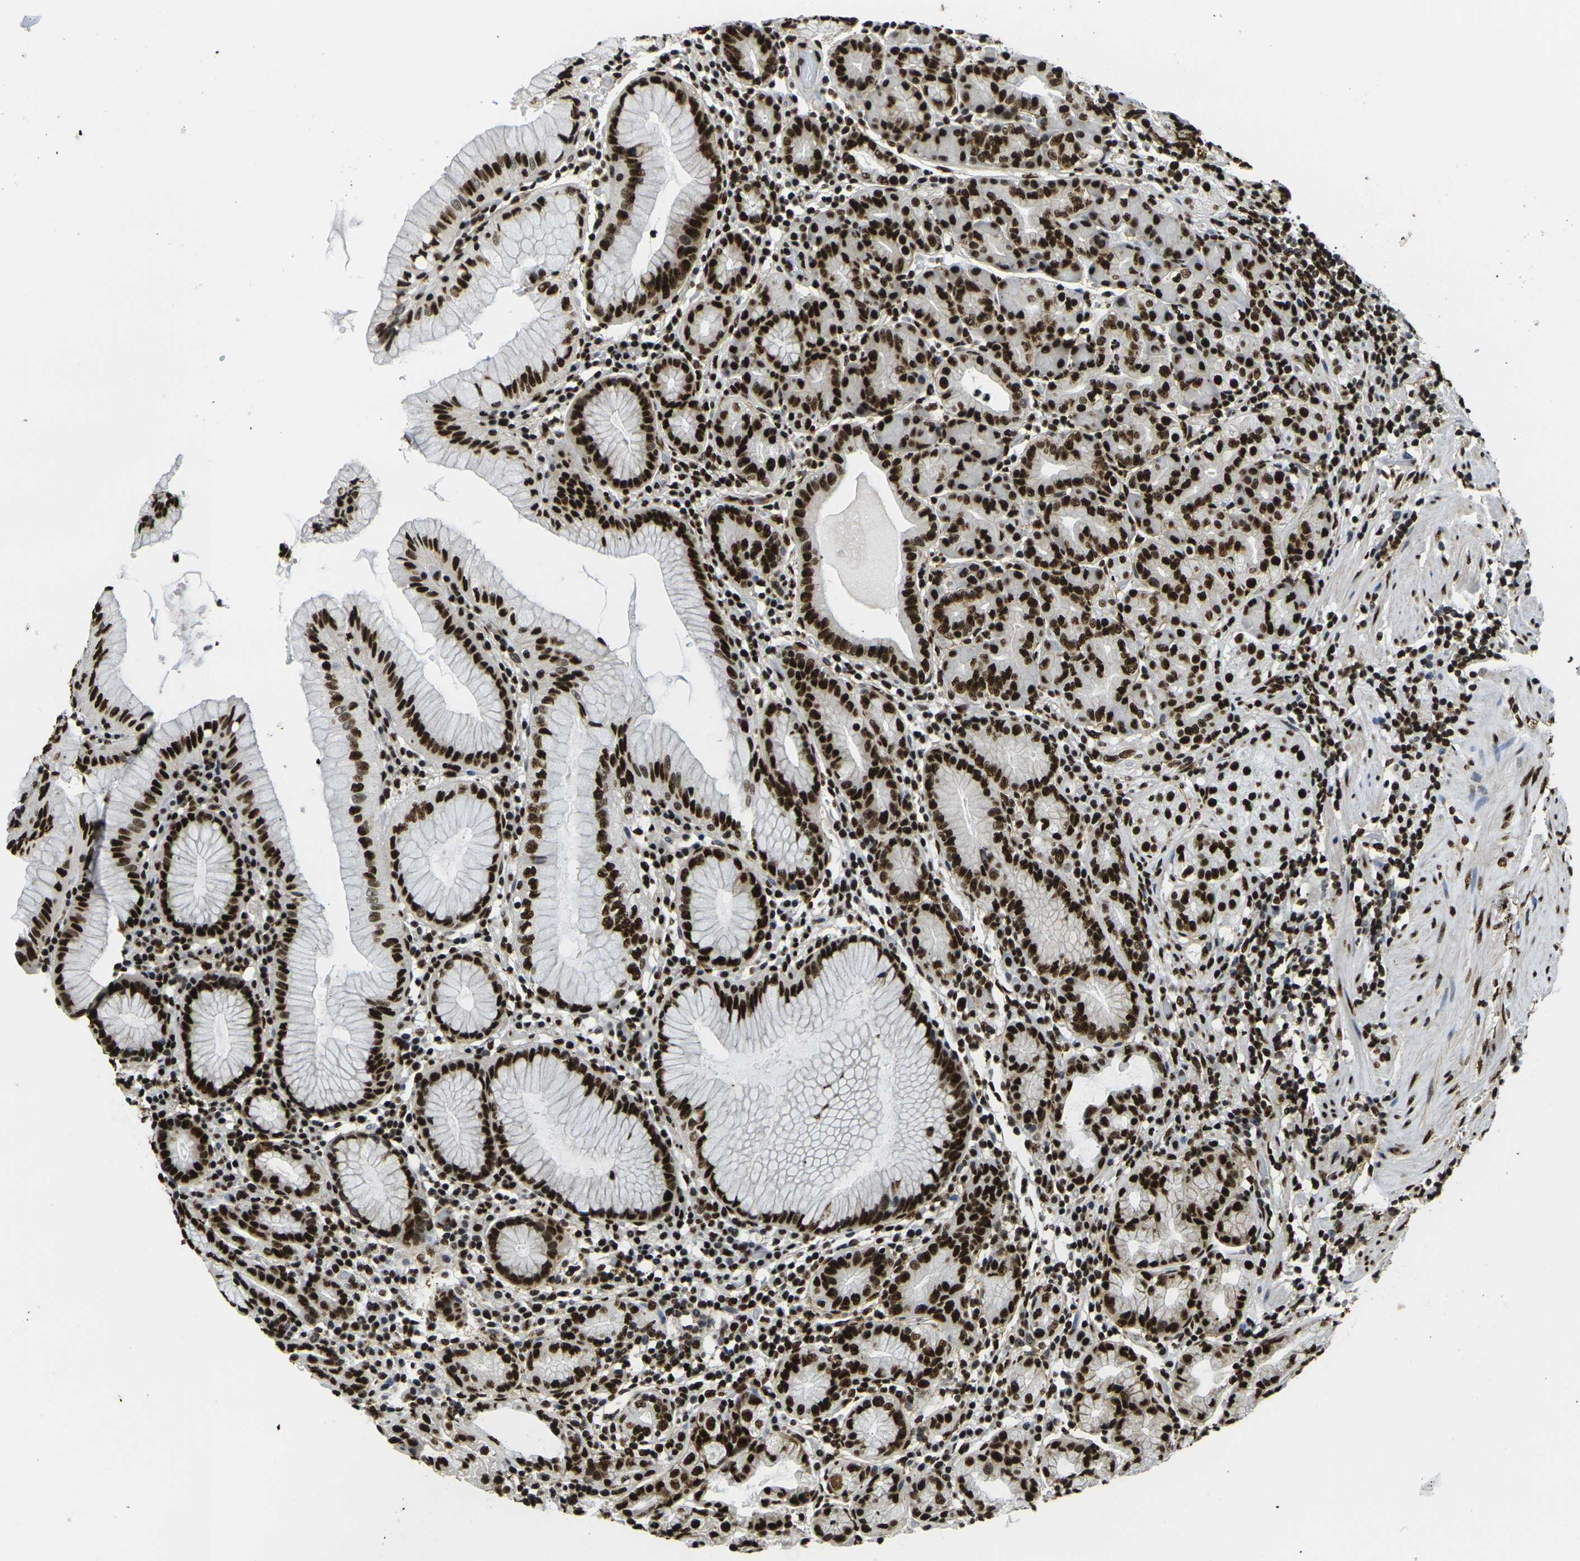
{"staining": {"intensity": "strong", "quantity": ">75%", "location": "nuclear"}, "tissue": "stomach", "cell_type": "Glandular cells", "image_type": "normal", "snomed": [{"axis": "morphology", "description": "Normal tissue, NOS"}, {"axis": "topography", "description": "Stomach, lower"}], "caption": "A high amount of strong nuclear positivity is seen in approximately >75% of glandular cells in unremarkable stomach.", "gene": "SMARCC1", "patient": {"sex": "female", "age": 76}}